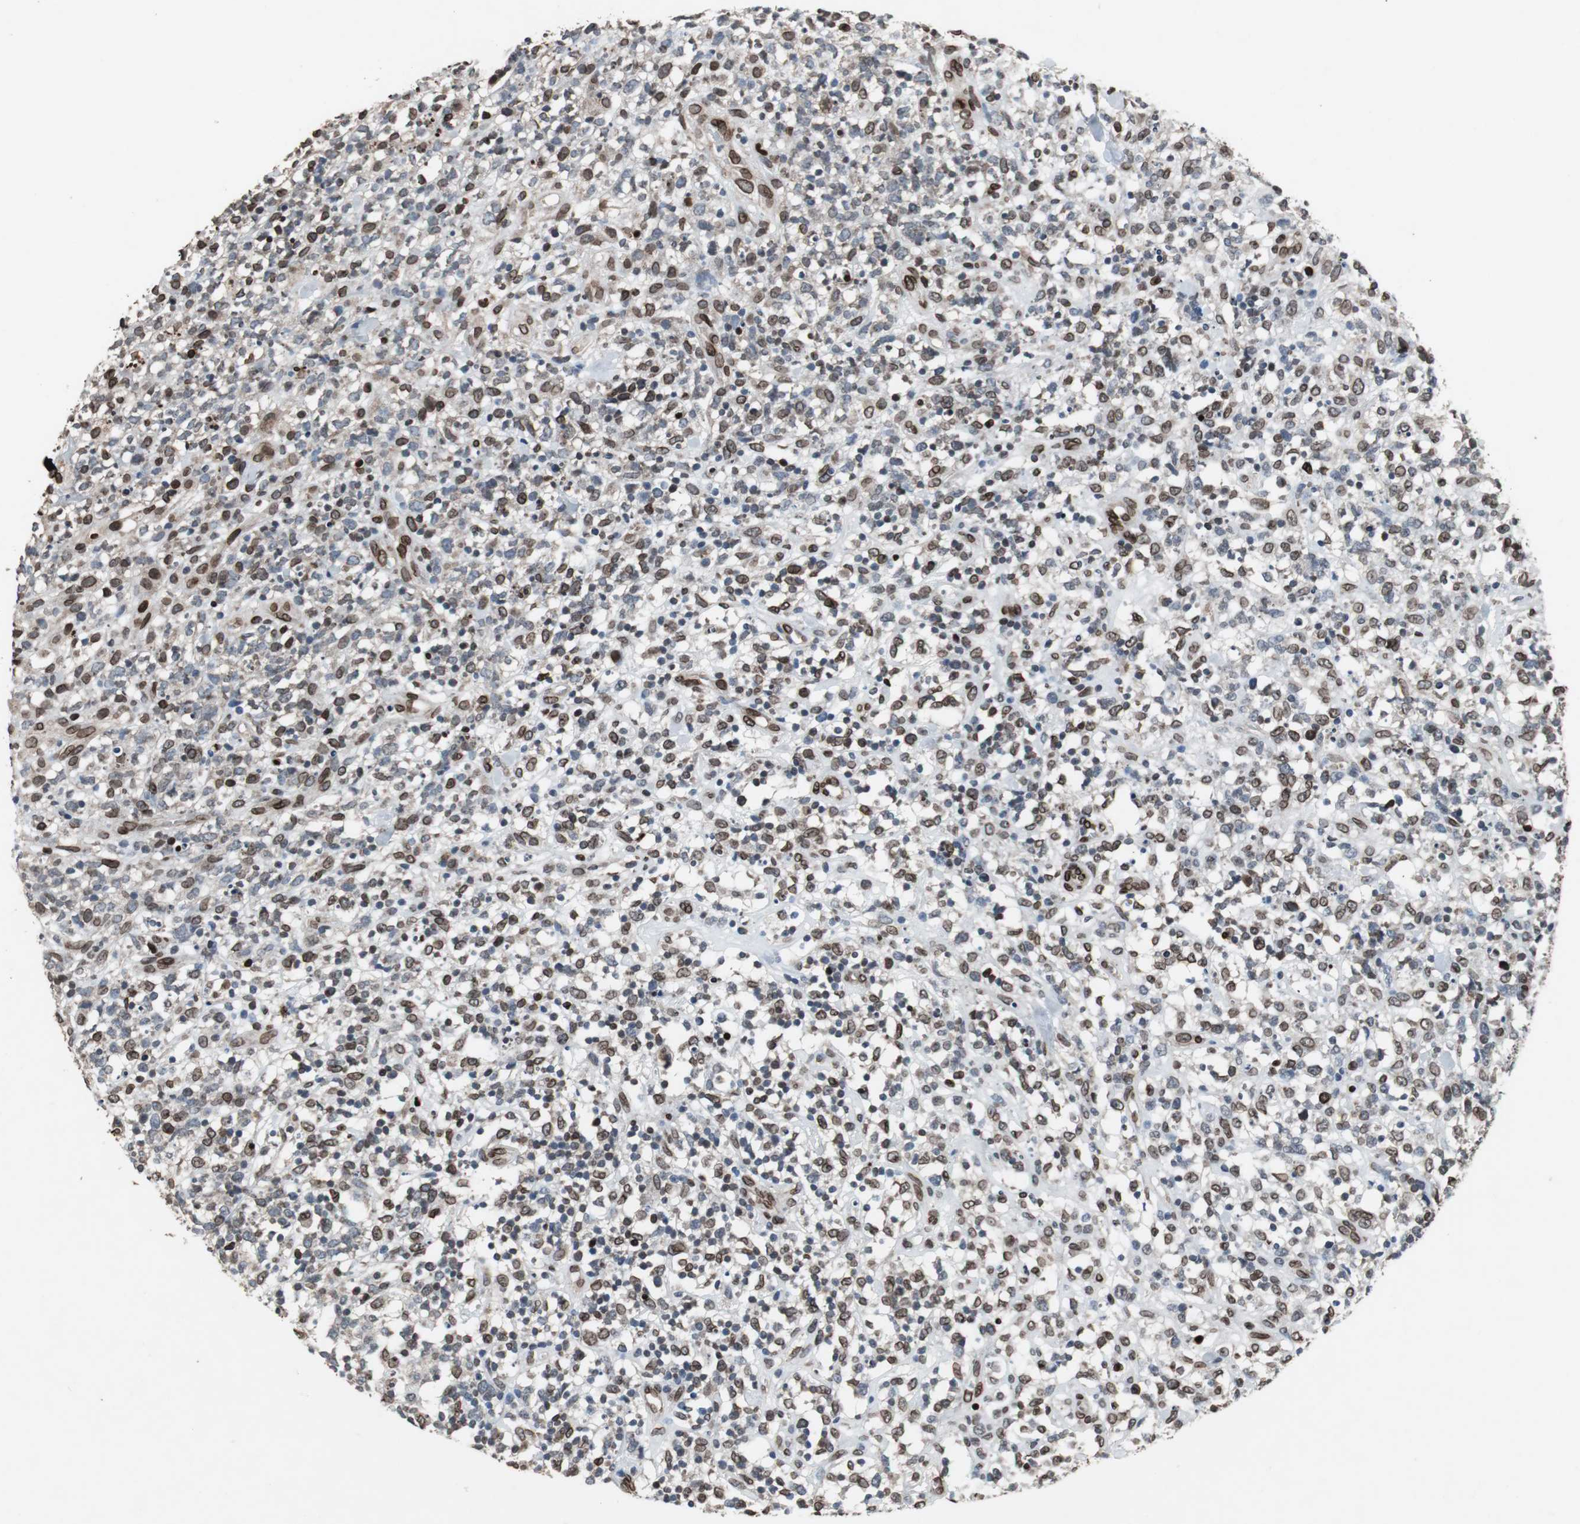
{"staining": {"intensity": "strong", "quantity": ">75%", "location": "cytoplasmic/membranous,nuclear"}, "tissue": "lymphoma", "cell_type": "Tumor cells", "image_type": "cancer", "snomed": [{"axis": "morphology", "description": "Malignant lymphoma, non-Hodgkin's type, High grade"}, {"axis": "topography", "description": "Lymph node"}], "caption": "Immunohistochemistry staining of malignant lymphoma, non-Hodgkin's type (high-grade), which demonstrates high levels of strong cytoplasmic/membranous and nuclear expression in about >75% of tumor cells indicating strong cytoplasmic/membranous and nuclear protein positivity. The staining was performed using DAB (brown) for protein detection and nuclei were counterstained in hematoxylin (blue).", "gene": "LMNA", "patient": {"sex": "female", "age": 73}}